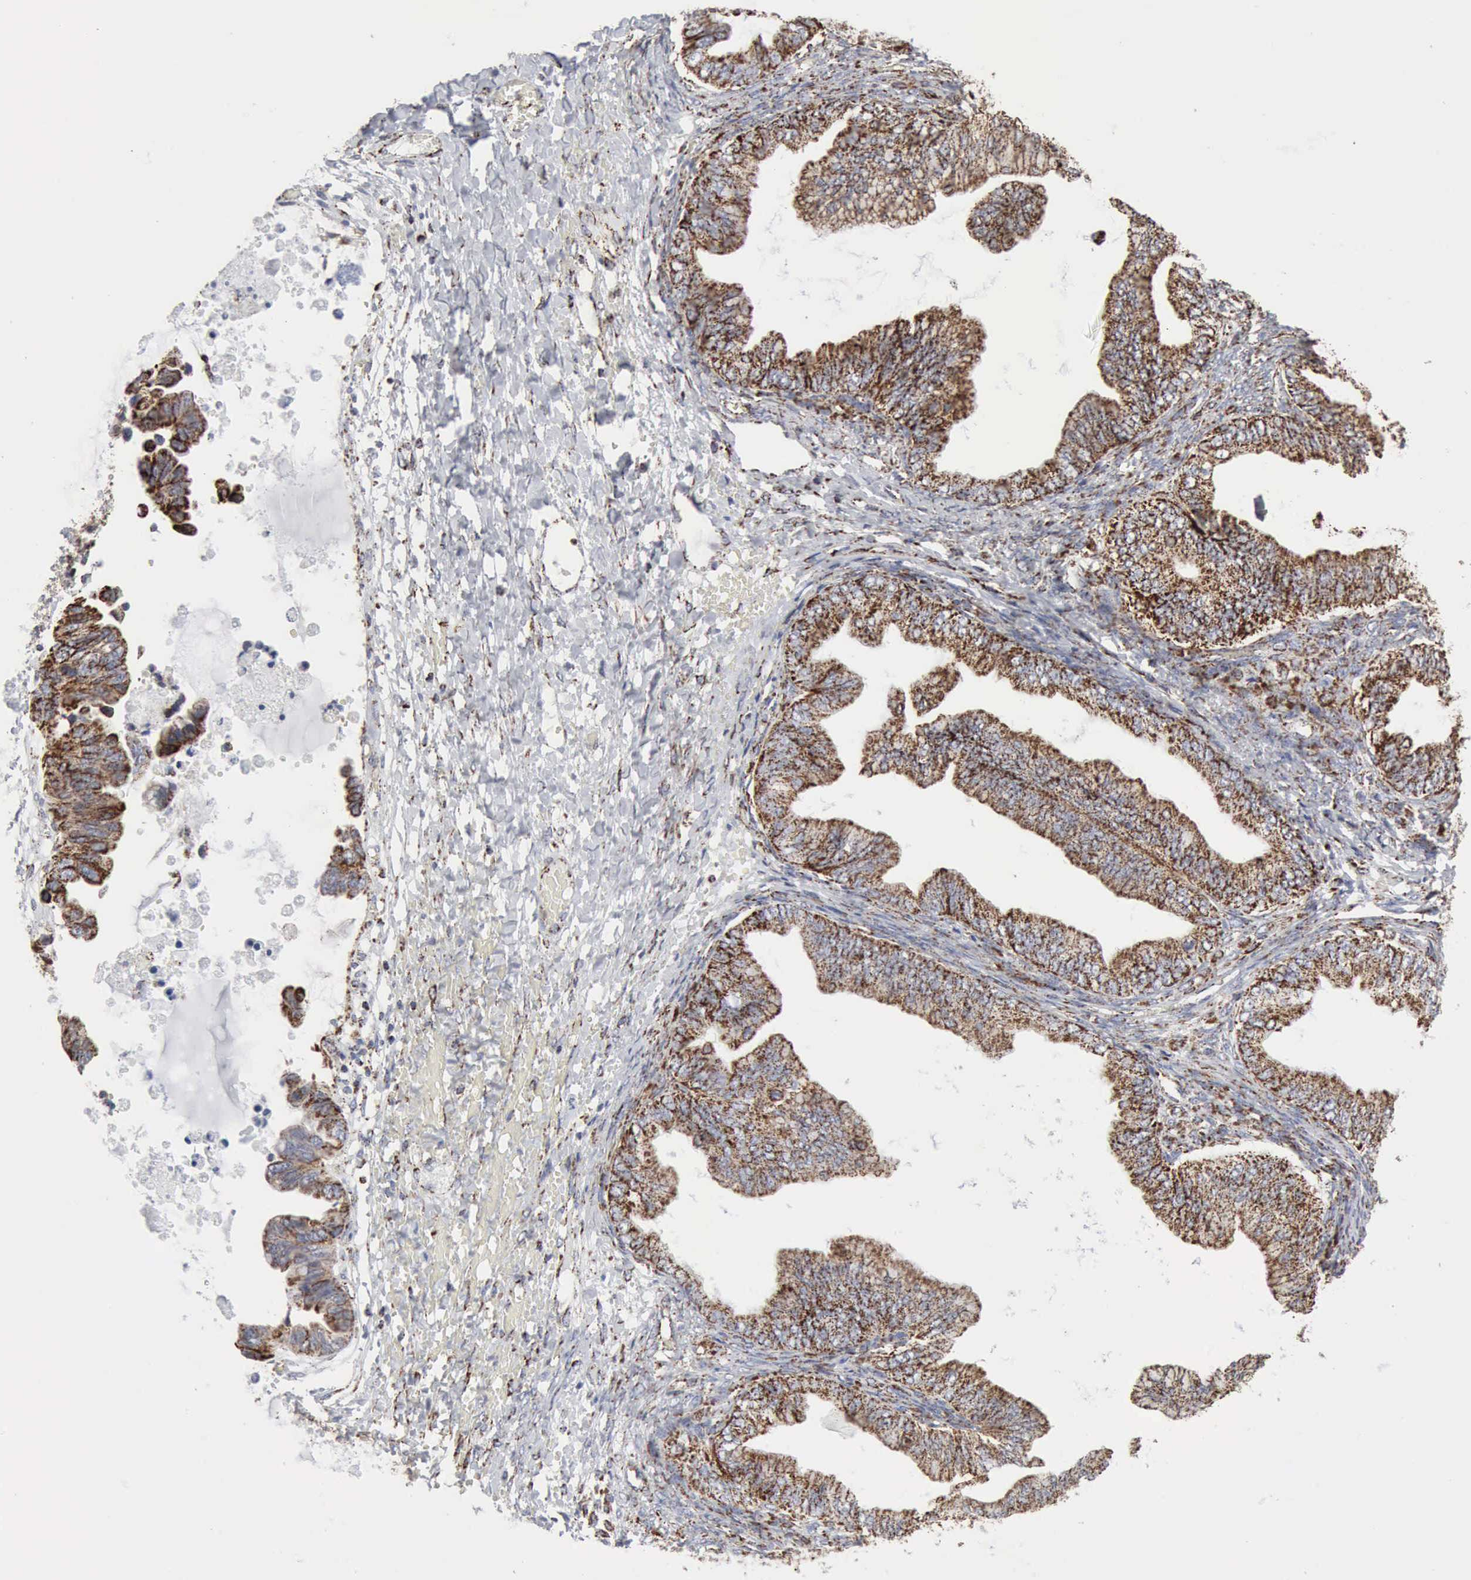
{"staining": {"intensity": "moderate", "quantity": ">75%", "location": "cytoplasmic/membranous"}, "tissue": "ovarian cancer", "cell_type": "Tumor cells", "image_type": "cancer", "snomed": [{"axis": "morphology", "description": "Cystadenocarcinoma, mucinous, NOS"}, {"axis": "topography", "description": "Ovary"}], "caption": "Protein expression analysis of ovarian cancer displays moderate cytoplasmic/membranous expression in approximately >75% of tumor cells.", "gene": "ACO2", "patient": {"sex": "female", "age": 36}}